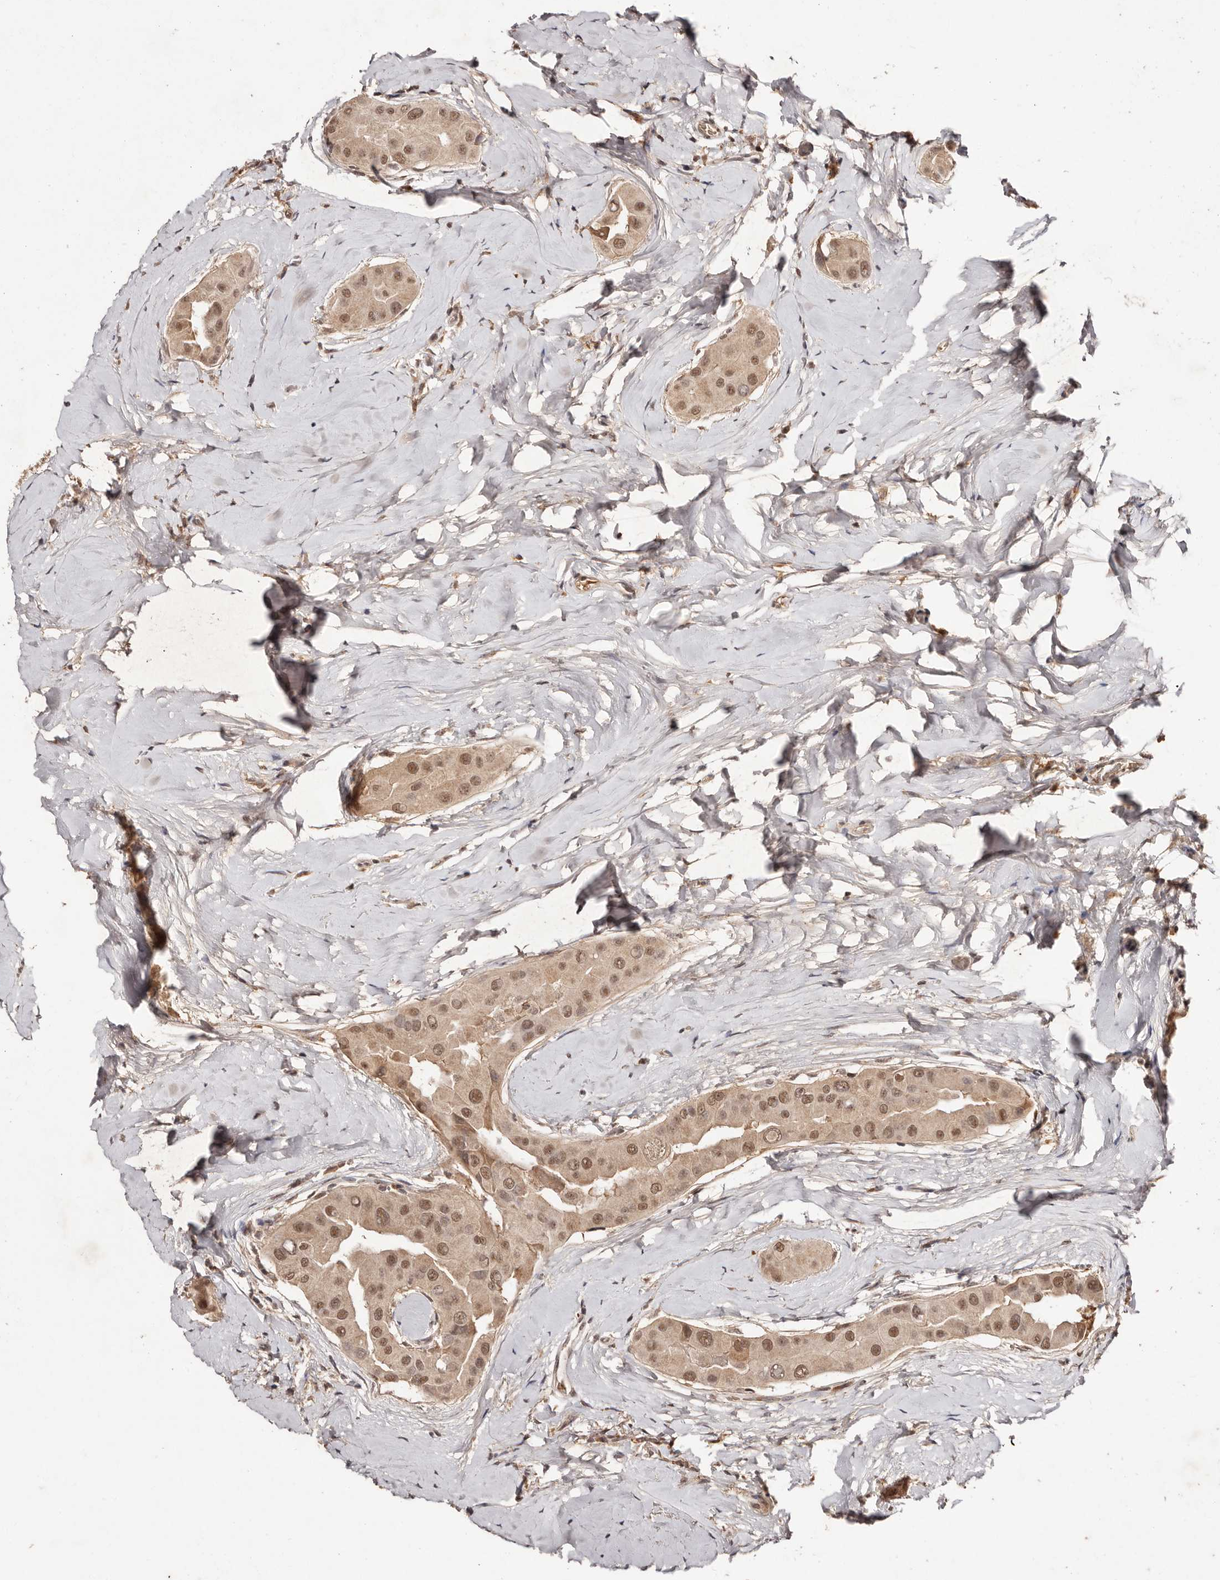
{"staining": {"intensity": "moderate", "quantity": ">75%", "location": "nuclear"}, "tissue": "thyroid cancer", "cell_type": "Tumor cells", "image_type": "cancer", "snomed": [{"axis": "morphology", "description": "Papillary adenocarcinoma, NOS"}, {"axis": "topography", "description": "Thyroid gland"}], "caption": "Tumor cells exhibit medium levels of moderate nuclear positivity in about >75% of cells in human thyroid papillary adenocarcinoma.", "gene": "BICRAL", "patient": {"sex": "male", "age": 33}}